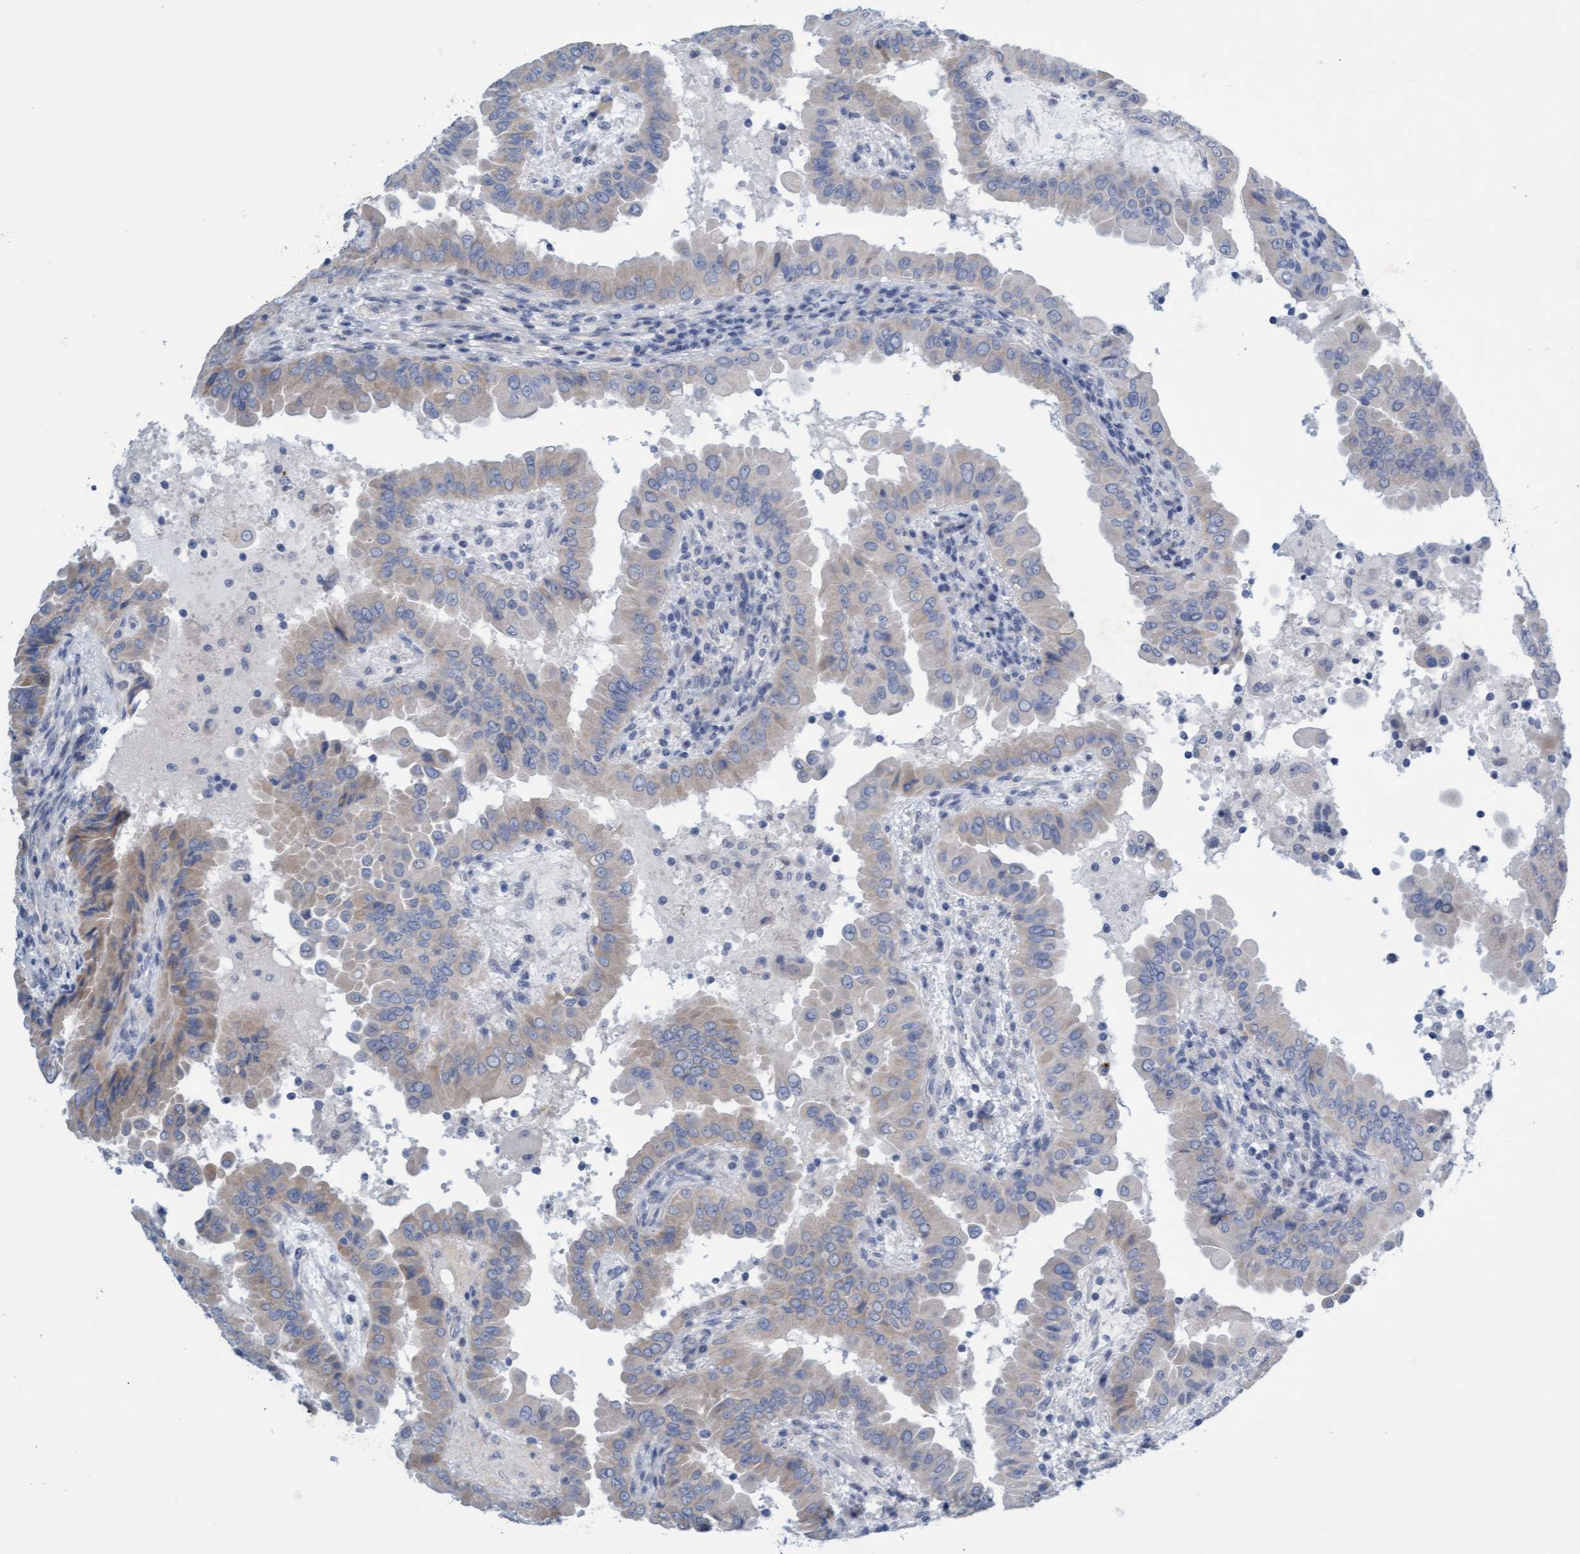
{"staining": {"intensity": "weak", "quantity": "25%-75%", "location": "cytoplasmic/membranous"}, "tissue": "thyroid cancer", "cell_type": "Tumor cells", "image_type": "cancer", "snomed": [{"axis": "morphology", "description": "Papillary adenocarcinoma, NOS"}, {"axis": "topography", "description": "Thyroid gland"}], "caption": "Tumor cells display low levels of weak cytoplasmic/membranous expression in approximately 25%-75% of cells in human thyroid cancer.", "gene": "DDHD2", "patient": {"sex": "male", "age": 33}}